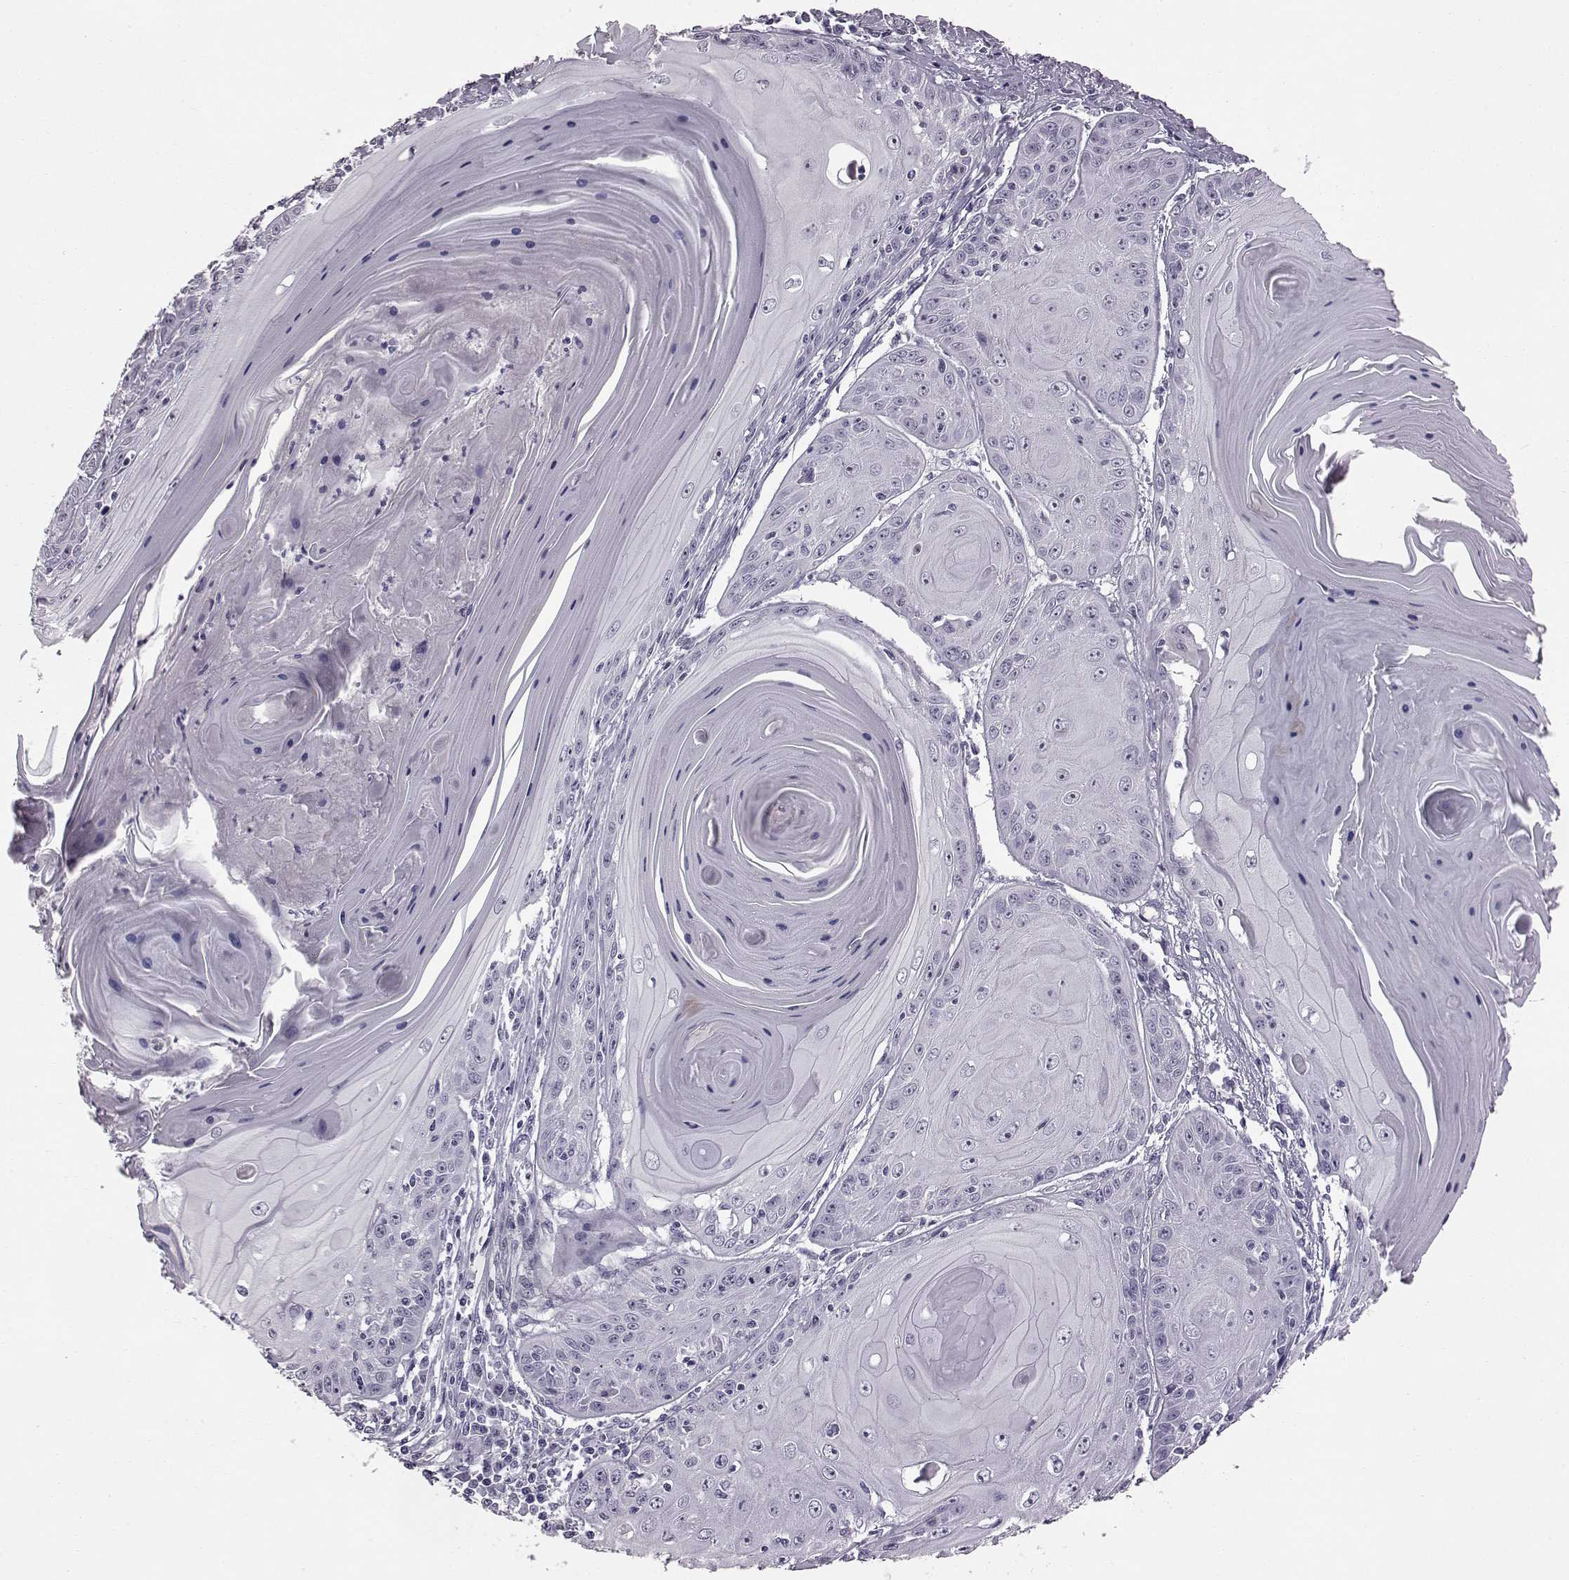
{"staining": {"intensity": "negative", "quantity": "none", "location": "none"}, "tissue": "skin cancer", "cell_type": "Tumor cells", "image_type": "cancer", "snomed": [{"axis": "morphology", "description": "Squamous cell carcinoma, NOS"}, {"axis": "topography", "description": "Skin"}, {"axis": "topography", "description": "Vulva"}], "caption": "A micrograph of human squamous cell carcinoma (skin) is negative for staining in tumor cells. The staining was performed using DAB to visualize the protein expression in brown, while the nuclei were stained in blue with hematoxylin (Magnification: 20x).", "gene": "ADGRG2", "patient": {"sex": "female", "age": 85}}